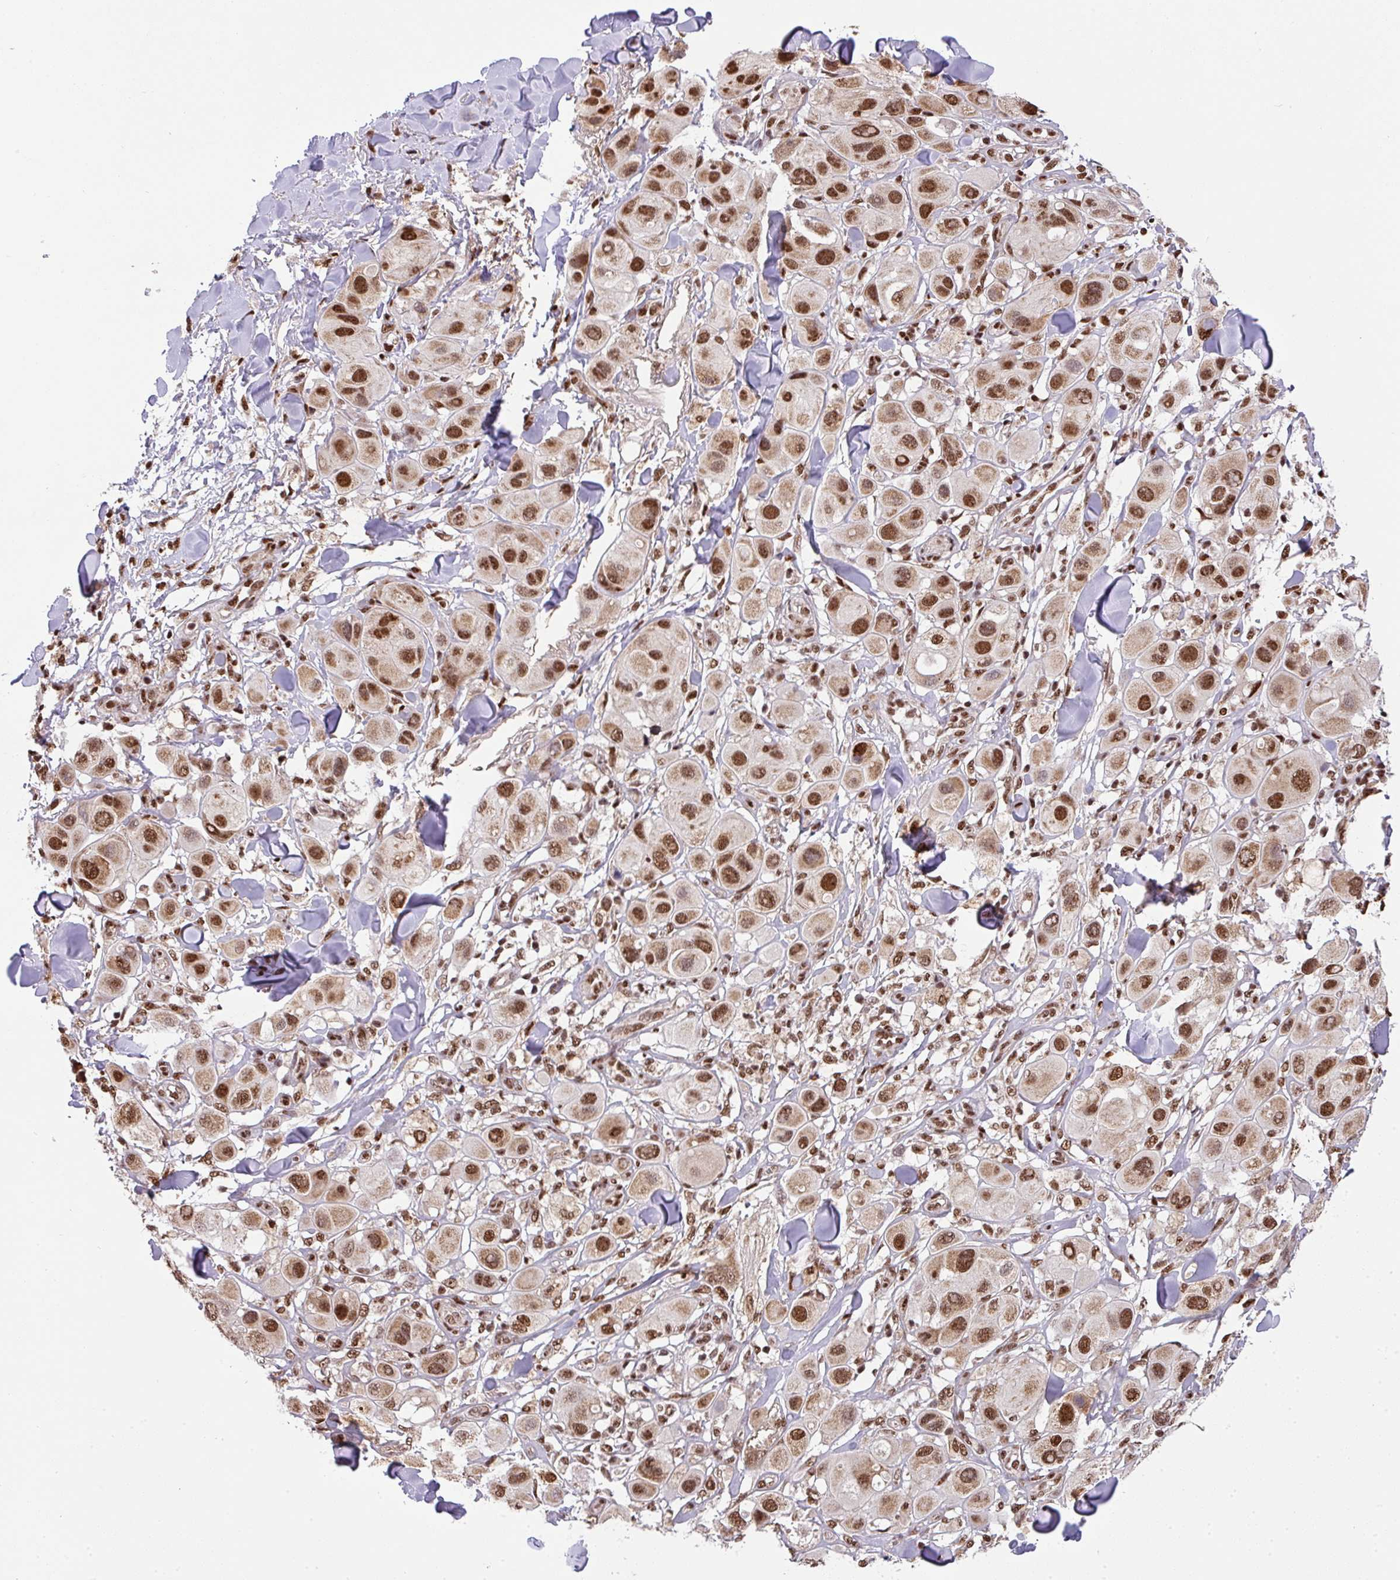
{"staining": {"intensity": "strong", "quantity": ">75%", "location": "nuclear"}, "tissue": "melanoma", "cell_type": "Tumor cells", "image_type": "cancer", "snomed": [{"axis": "morphology", "description": "Malignant melanoma, Metastatic site"}, {"axis": "topography", "description": "Skin"}], "caption": "DAB (3,3'-diaminobenzidine) immunohistochemical staining of melanoma shows strong nuclear protein staining in about >75% of tumor cells.", "gene": "PLK1", "patient": {"sex": "male", "age": 41}}